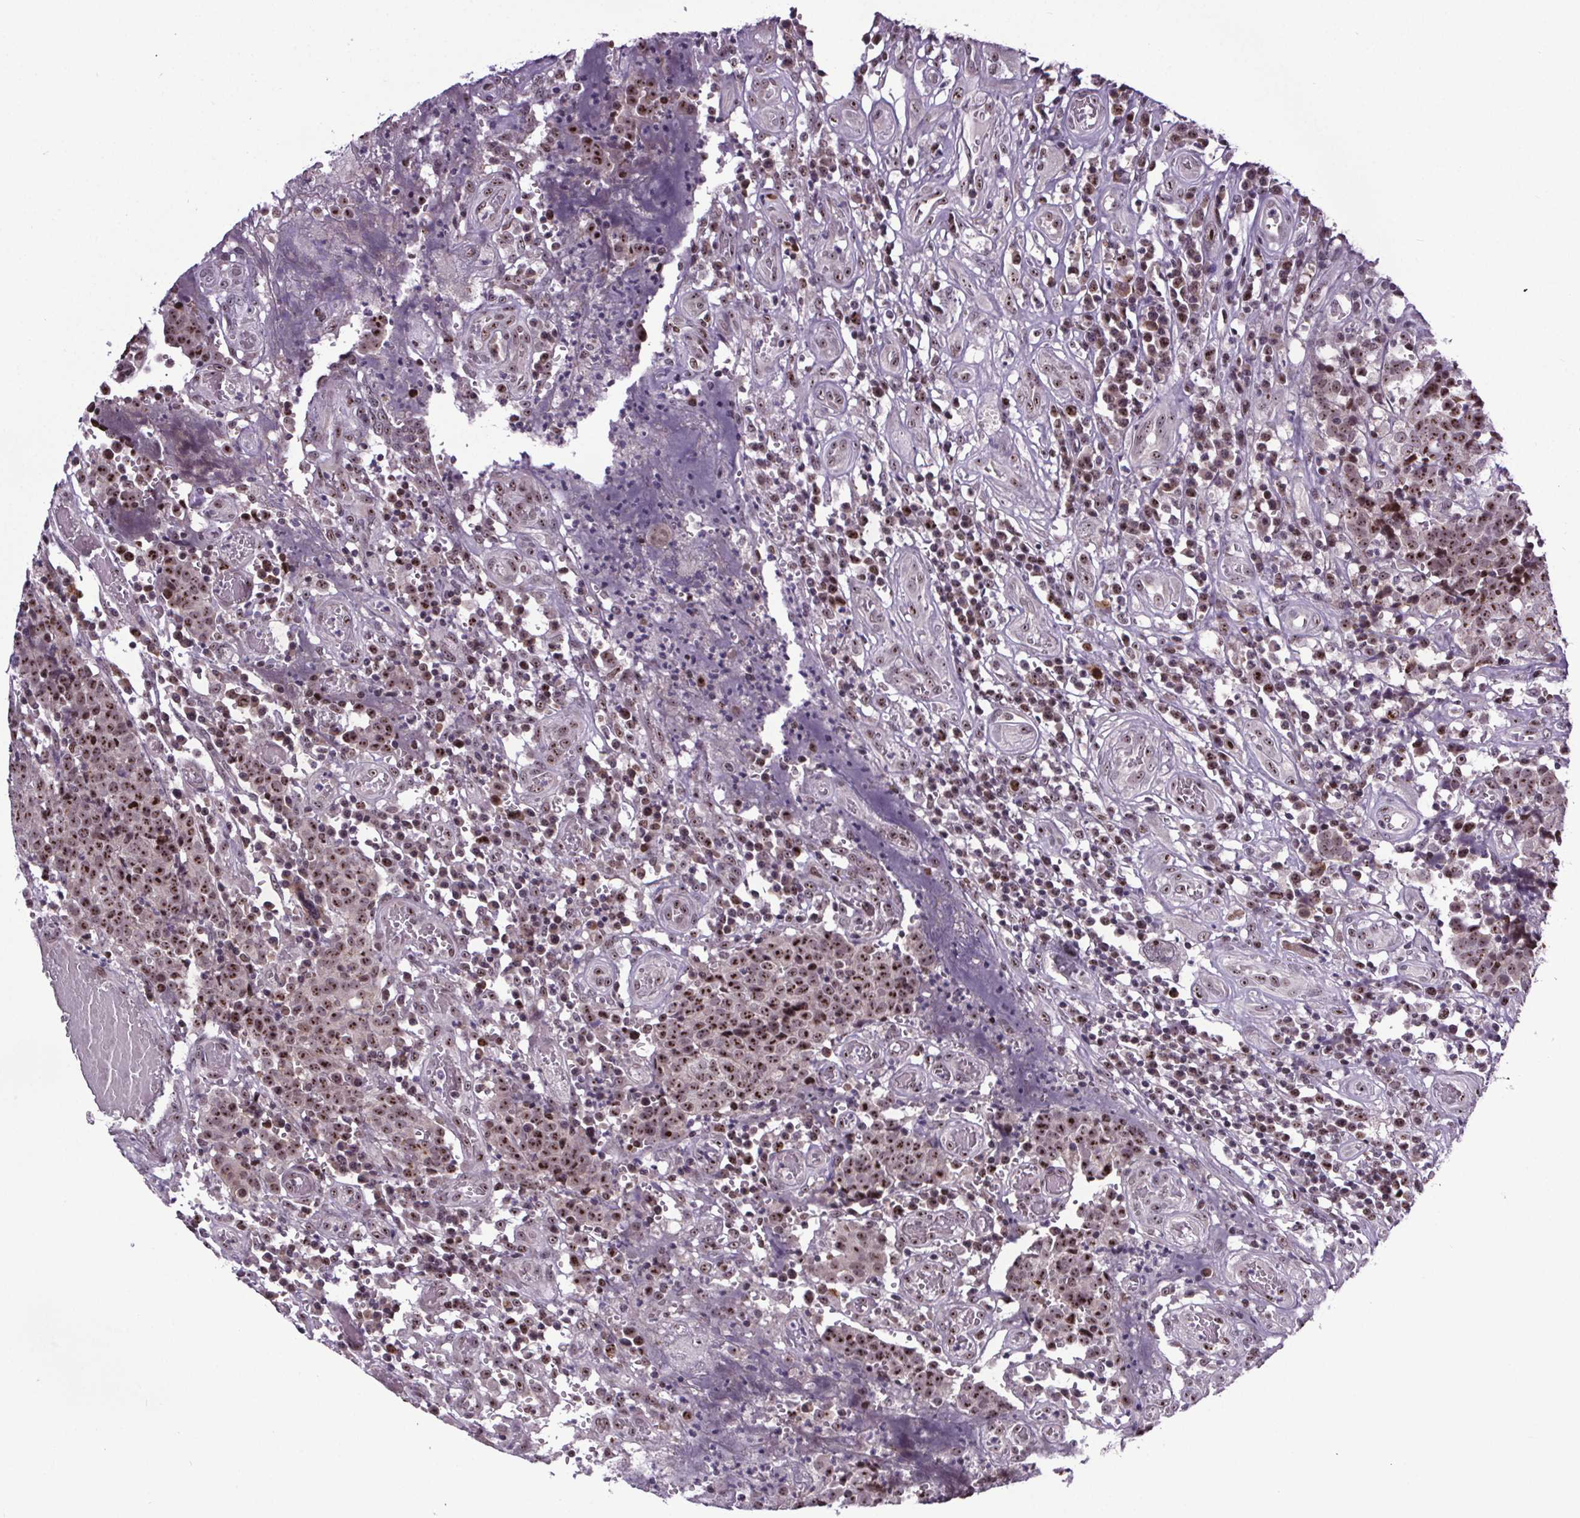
{"staining": {"intensity": "moderate", "quantity": ">75%", "location": "nuclear"}, "tissue": "prostate cancer", "cell_type": "Tumor cells", "image_type": "cancer", "snomed": [{"axis": "morphology", "description": "Adenocarcinoma, High grade"}, {"axis": "topography", "description": "Prostate and seminal vesicle, NOS"}], "caption": "About >75% of tumor cells in human prostate cancer (high-grade adenocarcinoma) reveal moderate nuclear protein positivity as visualized by brown immunohistochemical staining.", "gene": "ATMIN", "patient": {"sex": "male", "age": 60}}